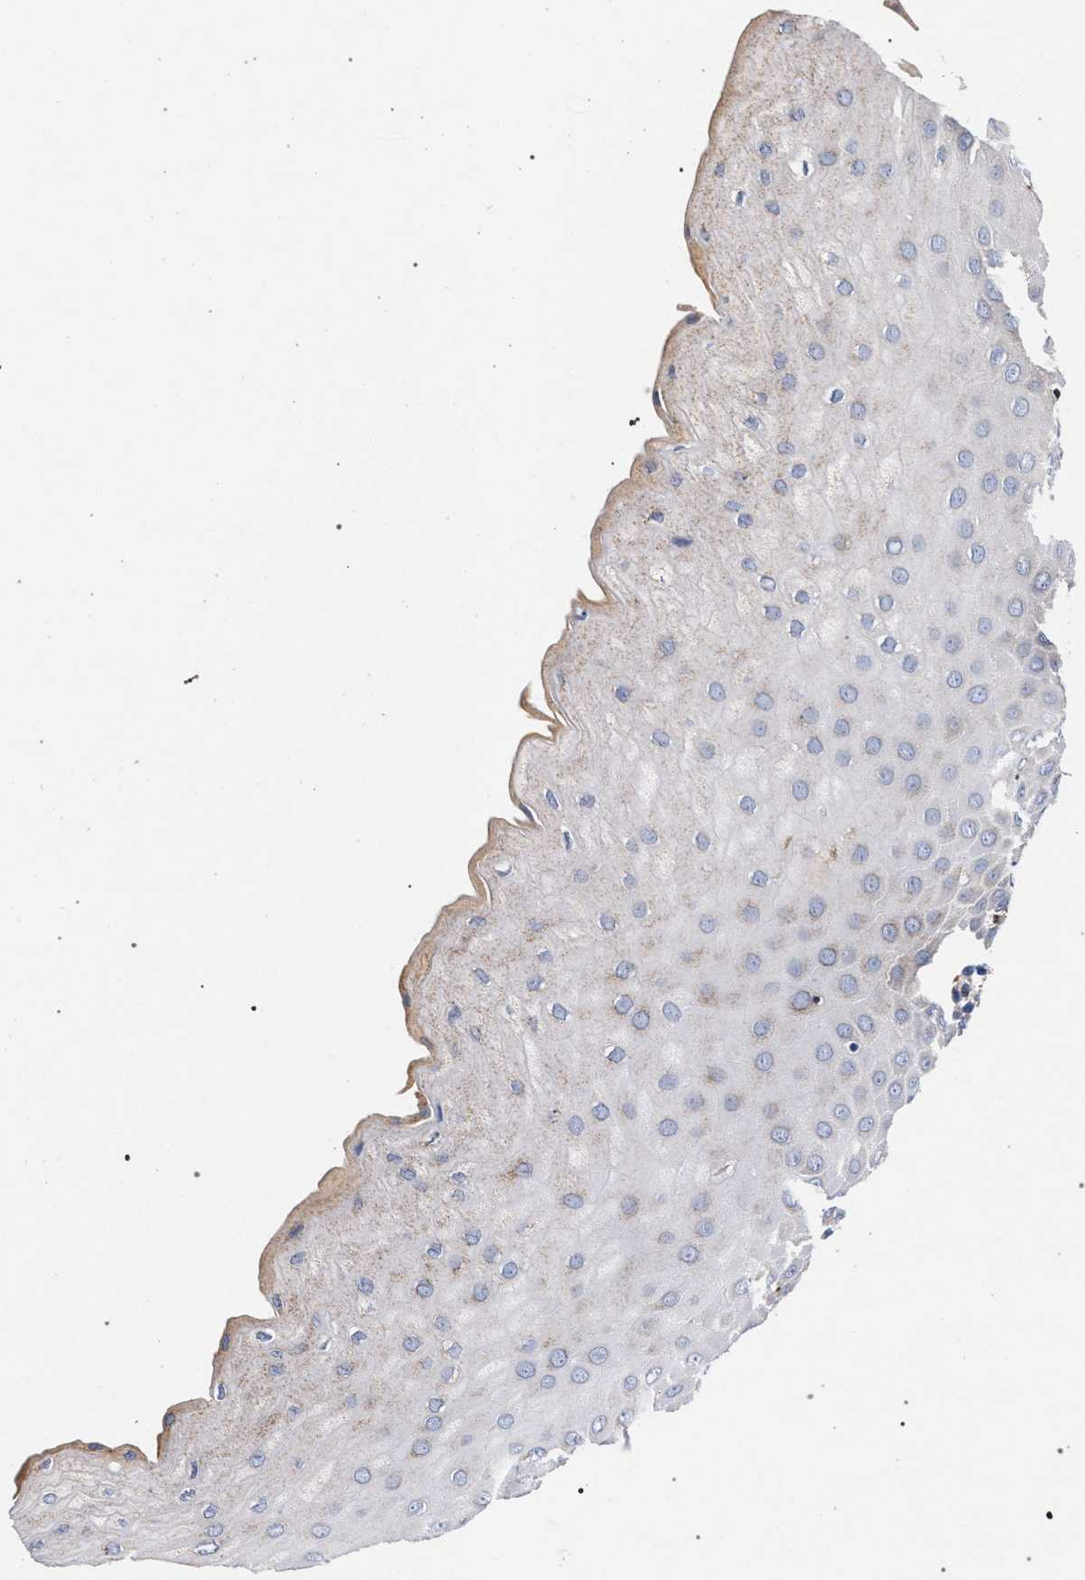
{"staining": {"intensity": "weak", "quantity": "<25%", "location": "cytoplasmic/membranous"}, "tissue": "cervix", "cell_type": "Squamous epithelial cells", "image_type": "normal", "snomed": [{"axis": "morphology", "description": "Normal tissue, NOS"}, {"axis": "topography", "description": "Cervix"}], "caption": "Protein analysis of benign cervix shows no significant staining in squamous epithelial cells. Nuclei are stained in blue.", "gene": "ACOX1", "patient": {"sex": "female", "age": 55}}